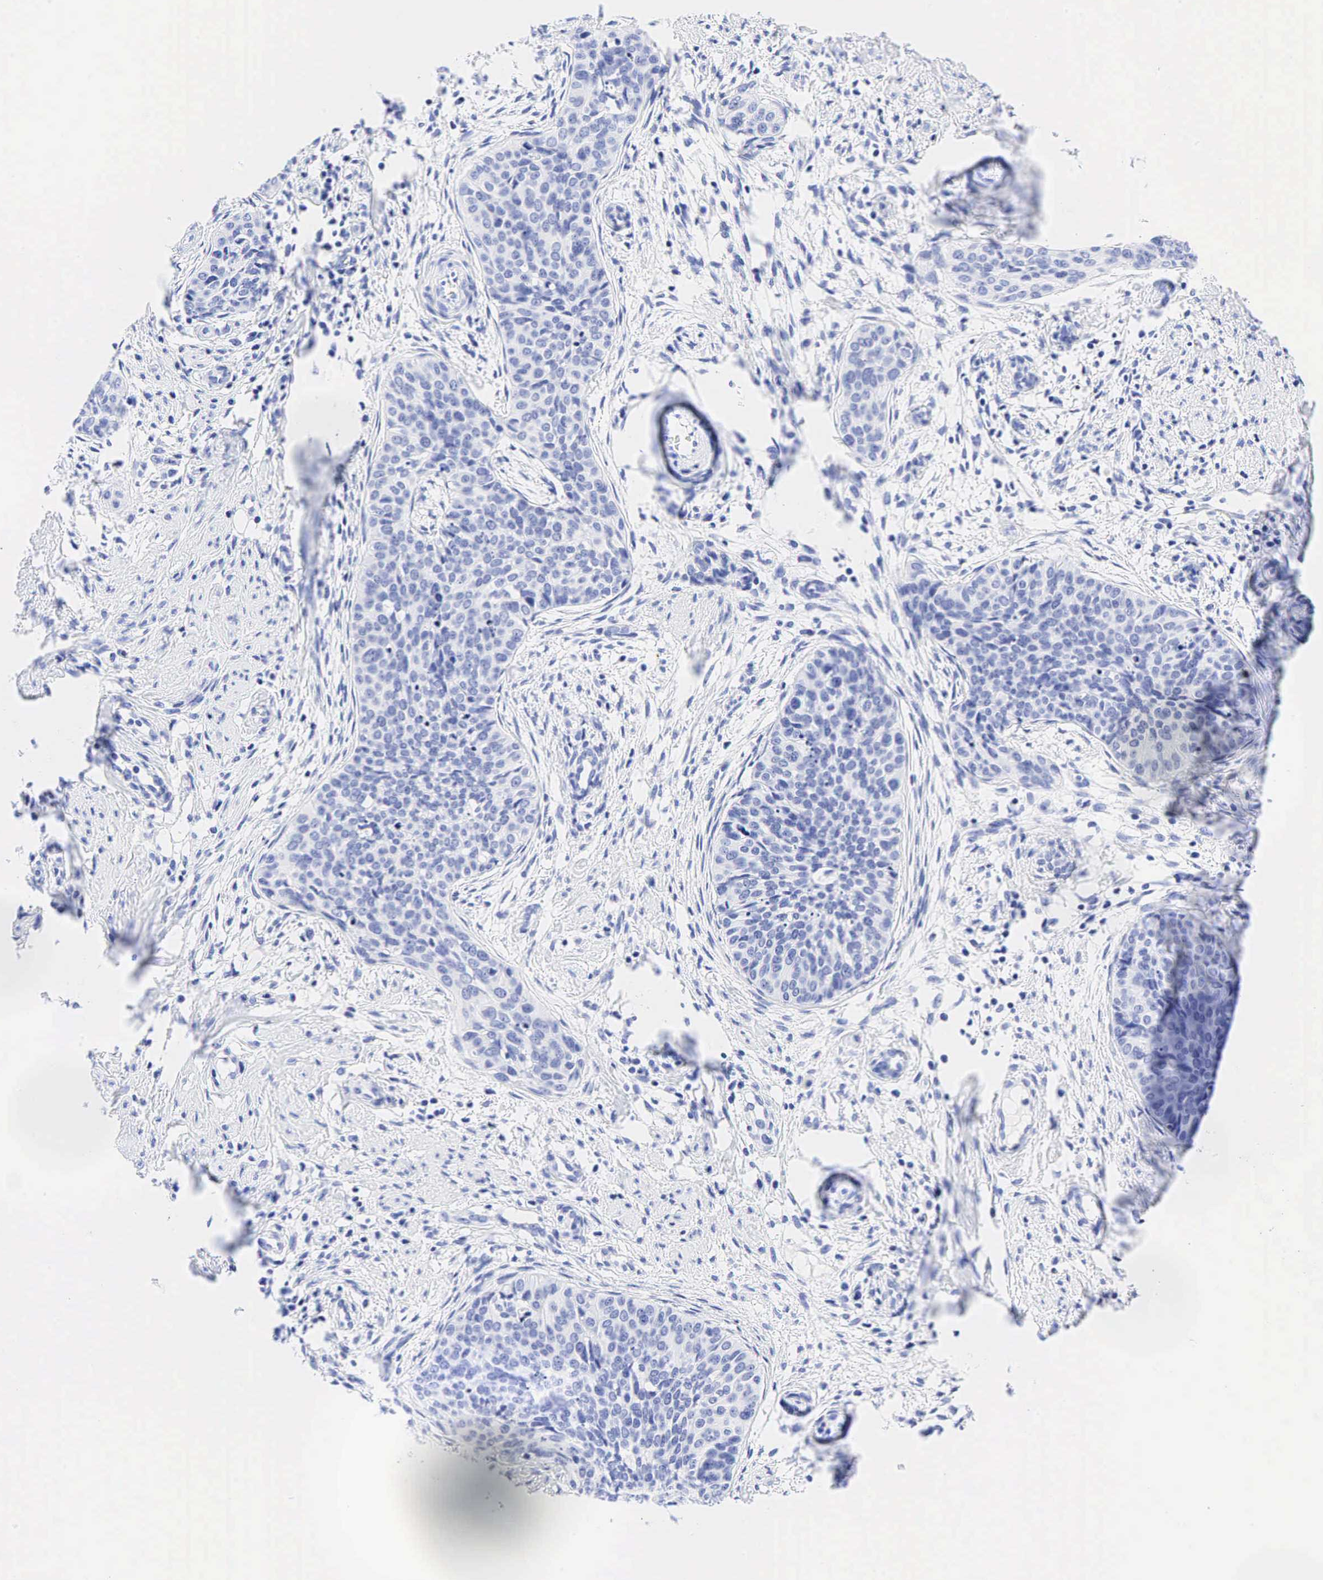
{"staining": {"intensity": "negative", "quantity": "none", "location": "none"}, "tissue": "cervical cancer", "cell_type": "Tumor cells", "image_type": "cancer", "snomed": [{"axis": "morphology", "description": "Squamous cell carcinoma, NOS"}, {"axis": "topography", "description": "Cervix"}], "caption": "This is an immunohistochemistry (IHC) photomicrograph of human cervical cancer. There is no positivity in tumor cells.", "gene": "CHGA", "patient": {"sex": "female", "age": 34}}